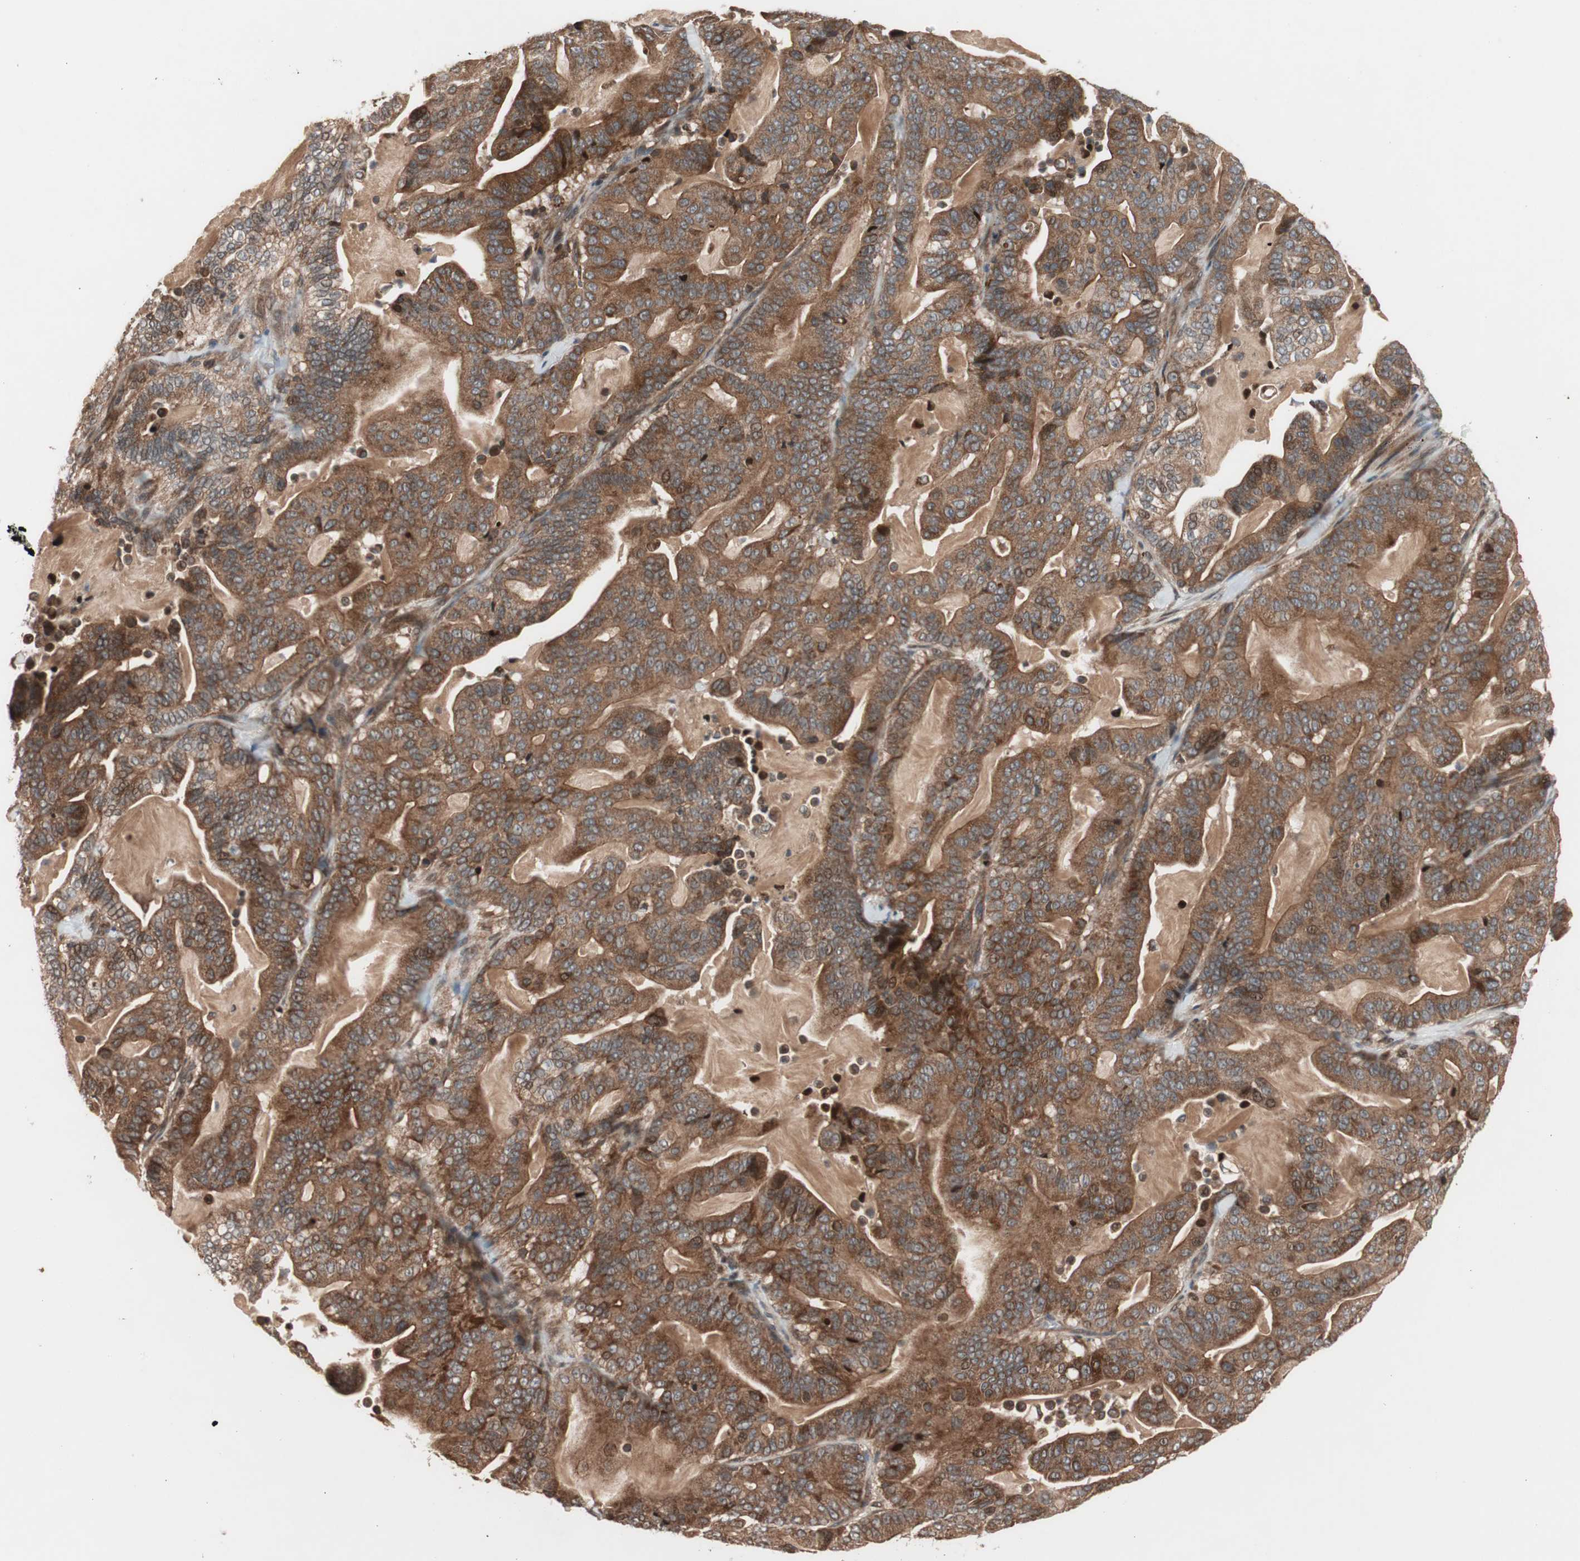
{"staining": {"intensity": "strong", "quantity": ">75%", "location": "cytoplasmic/membranous"}, "tissue": "pancreatic cancer", "cell_type": "Tumor cells", "image_type": "cancer", "snomed": [{"axis": "morphology", "description": "Adenocarcinoma, NOS"}, {"axis": "topography", "description": "Pancreas"}], "caption": "Immunohistochemical staining of human adenocarcinoma (pancreatic) demonstrates high levels of strong cytoplasmic/membranous protein staining in approximately >75% of tumor cells. The staining was performed using DAB to visualize the protein expression in brown, while the nuclei were stained in blue with hematoxylin (Magnification: 20x).", "gene": "NF2", "patient": {"sex": "male", "age": 63}}